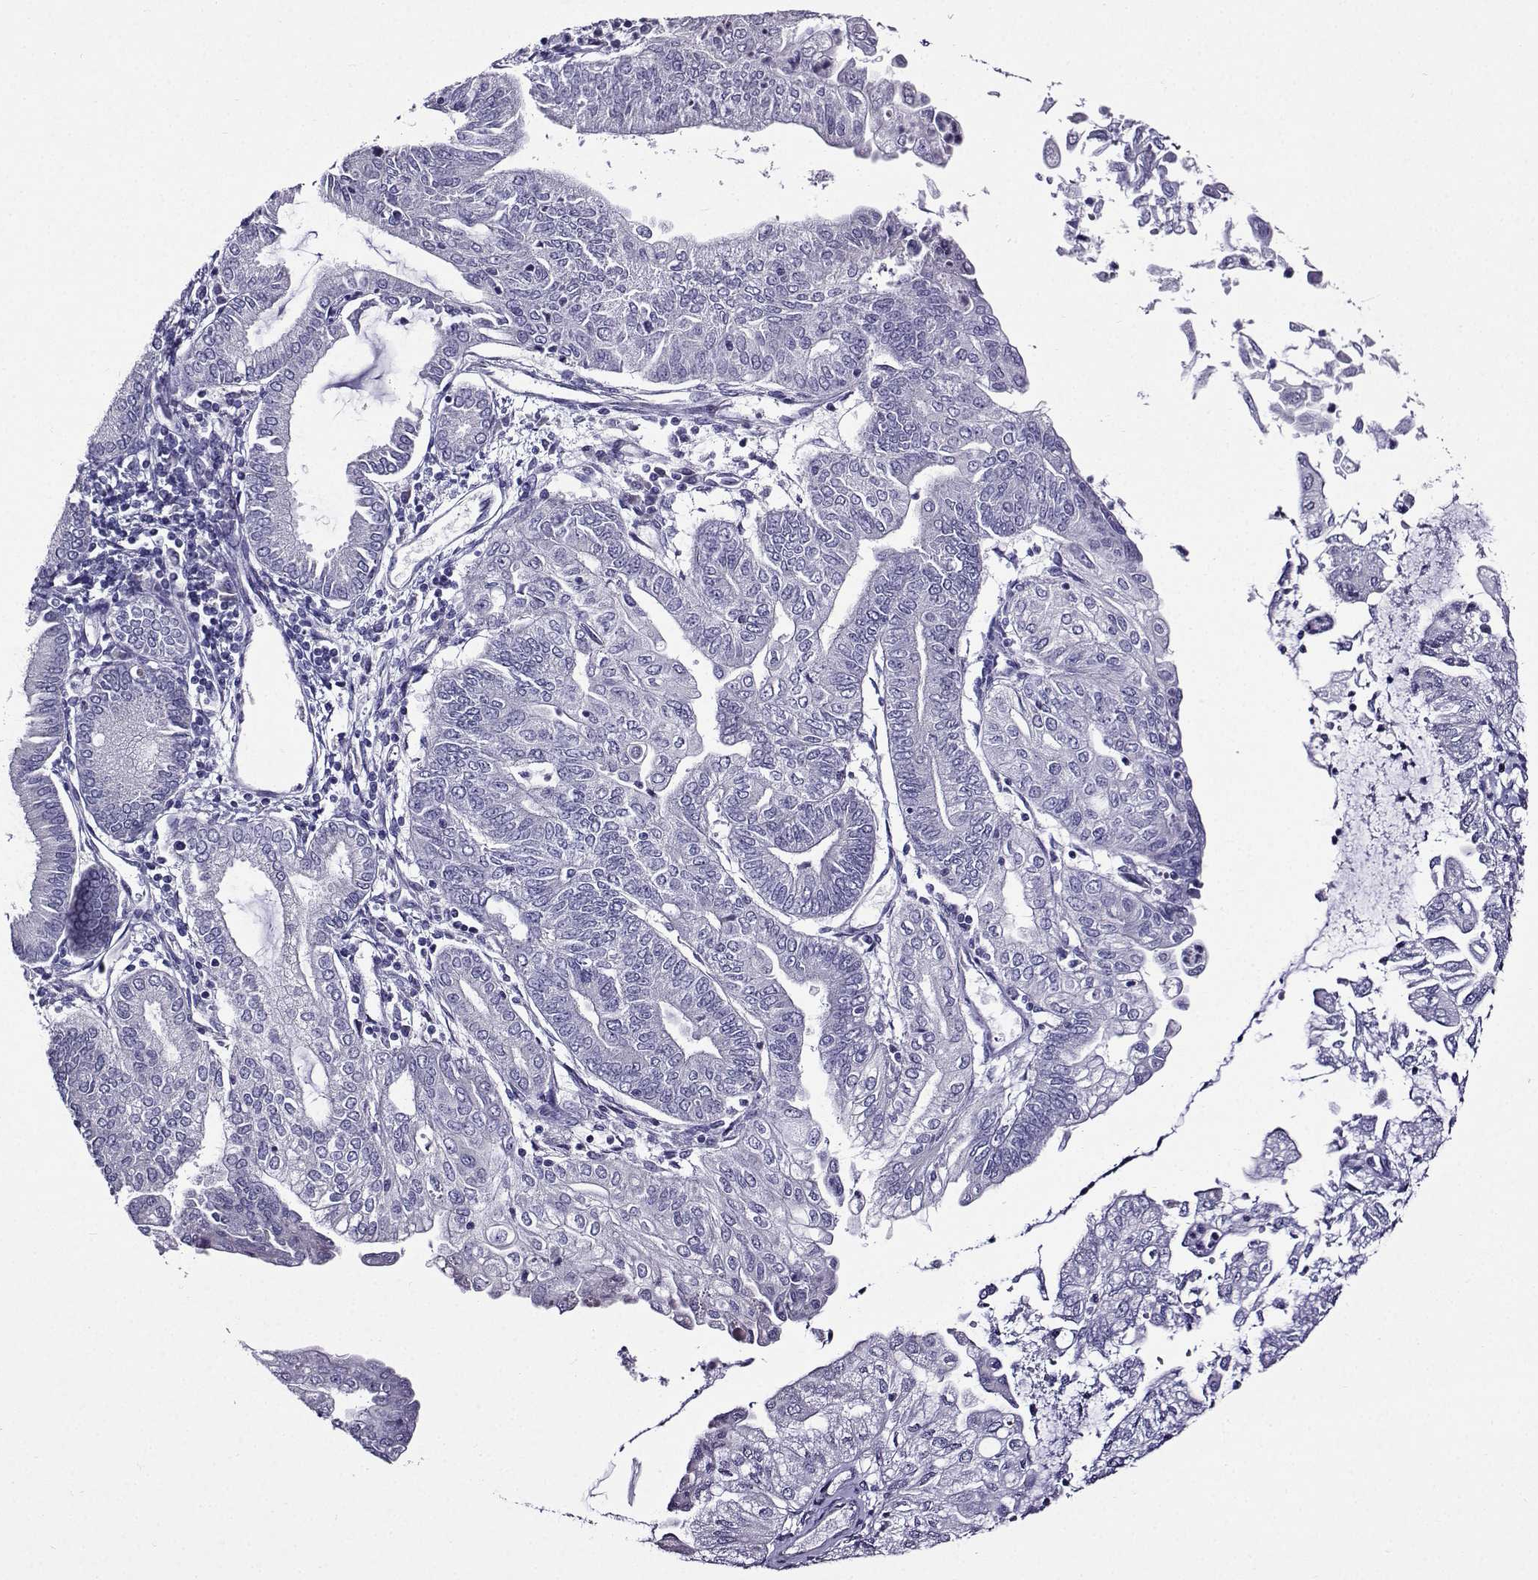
{"staining": {"intensity": "negative", "quantity": "none", "location": "none"}, "tissue": "endometrial cancer", "cell_type": "Tumor cells", "image_type": "cancer", "snomed": [{"axis": "morphology", "description": "Adenocarcinoma, NOS"}, {"axis": "topography", "description": "Endometrium"}], "caption": "Immunohistochemistry (IHC) photomicrograph of adenocarcinoma (endometrial) stained for a protein (brown), which demonstrates no expression in tumor cells.", "gene": "TMEM266", "patient": {"sex": "female", "age": 55}}